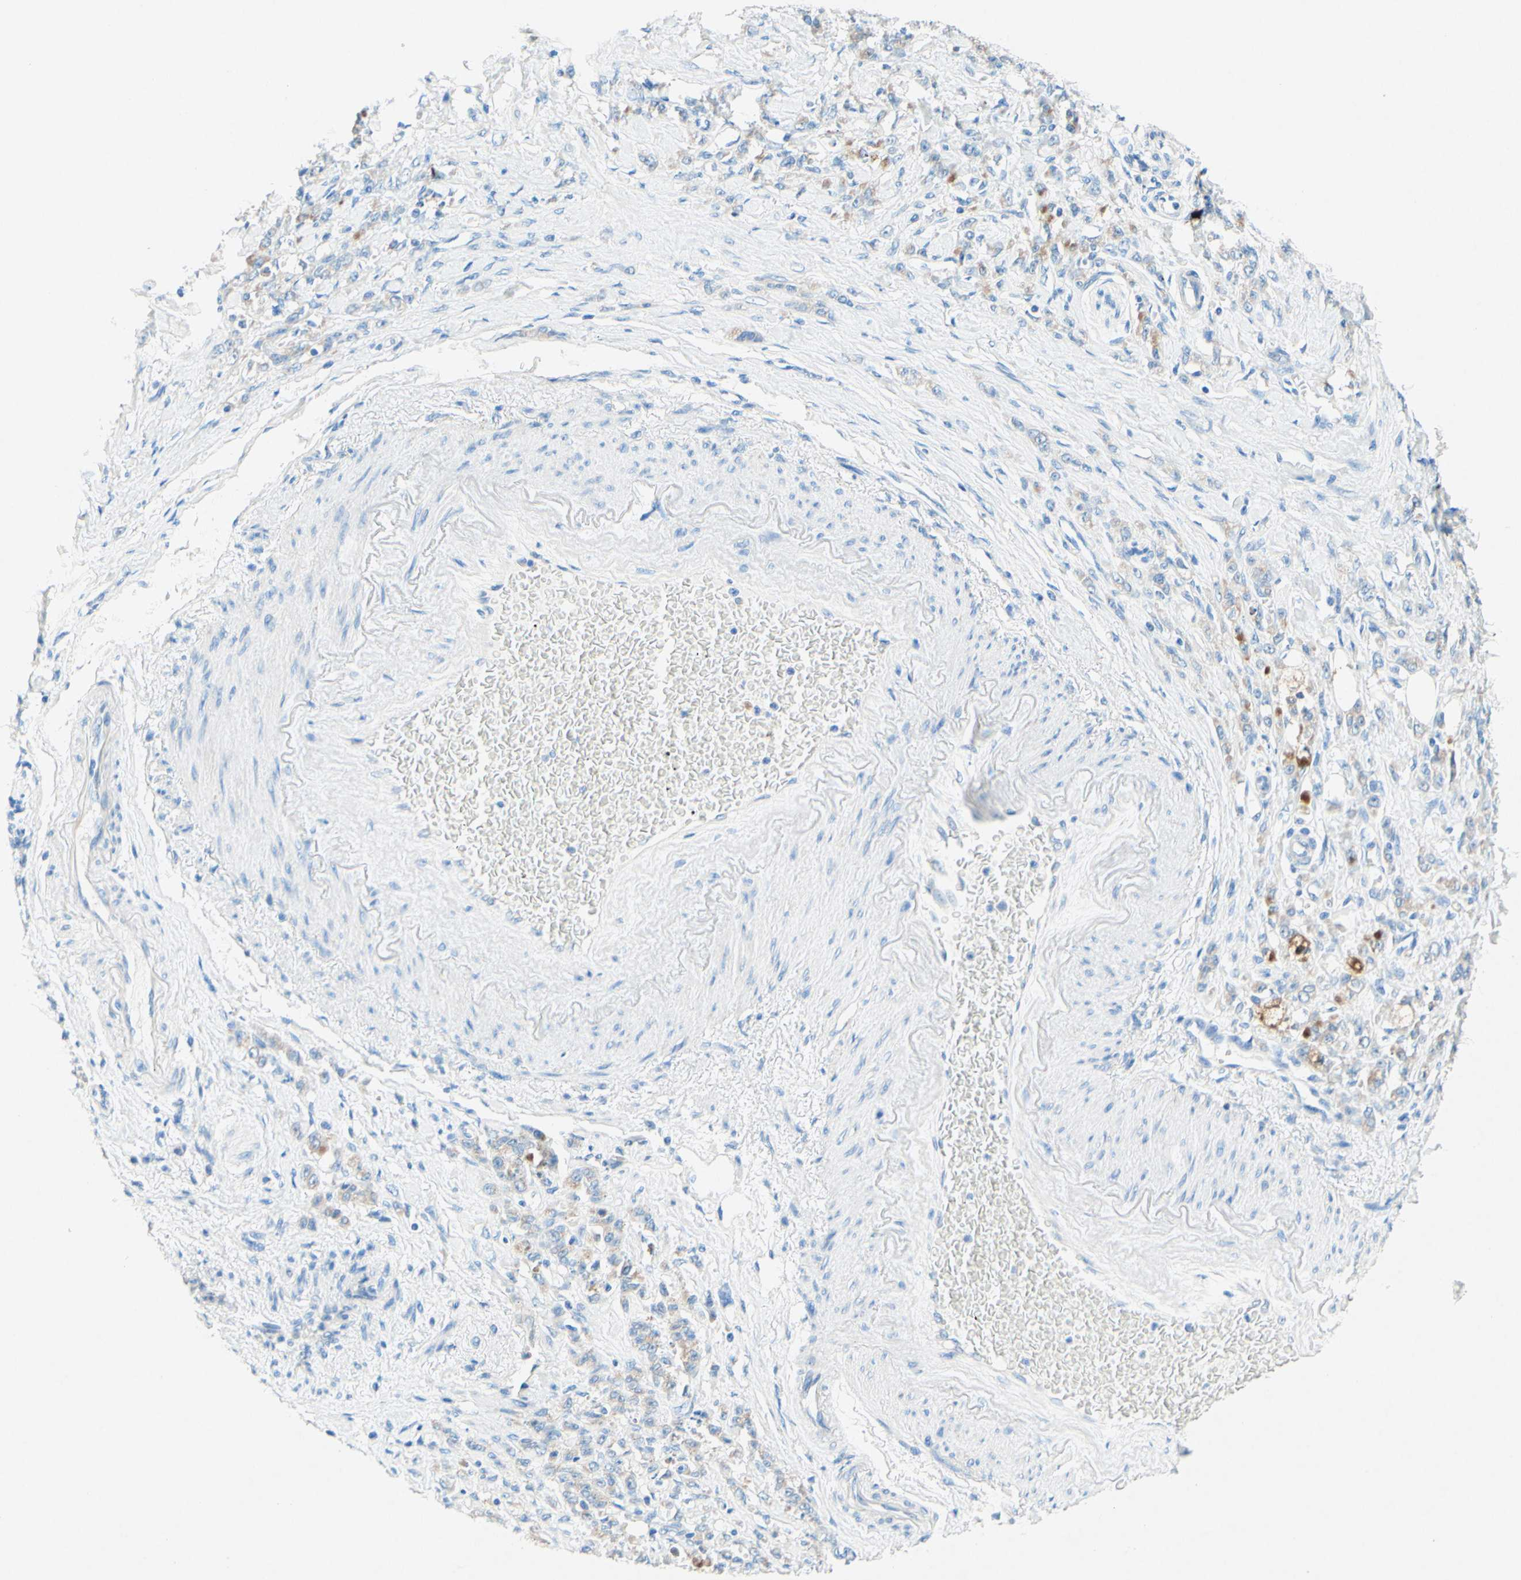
{"staining": {"intensity": "weak", "quantity": "25%-75%", "location": "cytoplasmic/membranous"}, "tissue": "stomach cancer", "cell_type": "Tumor cells", "image_type": "cancer", "snomed": [{"axis": "morphology", "description": "Adenocarcinoma, NOS"}, {"axis": "topography", "description": "Stomach"}], "caption": "Immunohistochemistry image of neoplastic tissue: stomach cancer (adenocarcinoma) stained using immunohistochemistry demonstrates low levels of weak protein expression localized specifically in the cytoplasmic/membranous of tumor cells, appearing as a cytoplasmic/membranous brown color.", "gene": "SLC46A1", "patient": {"sex": "male", "age": 82}}